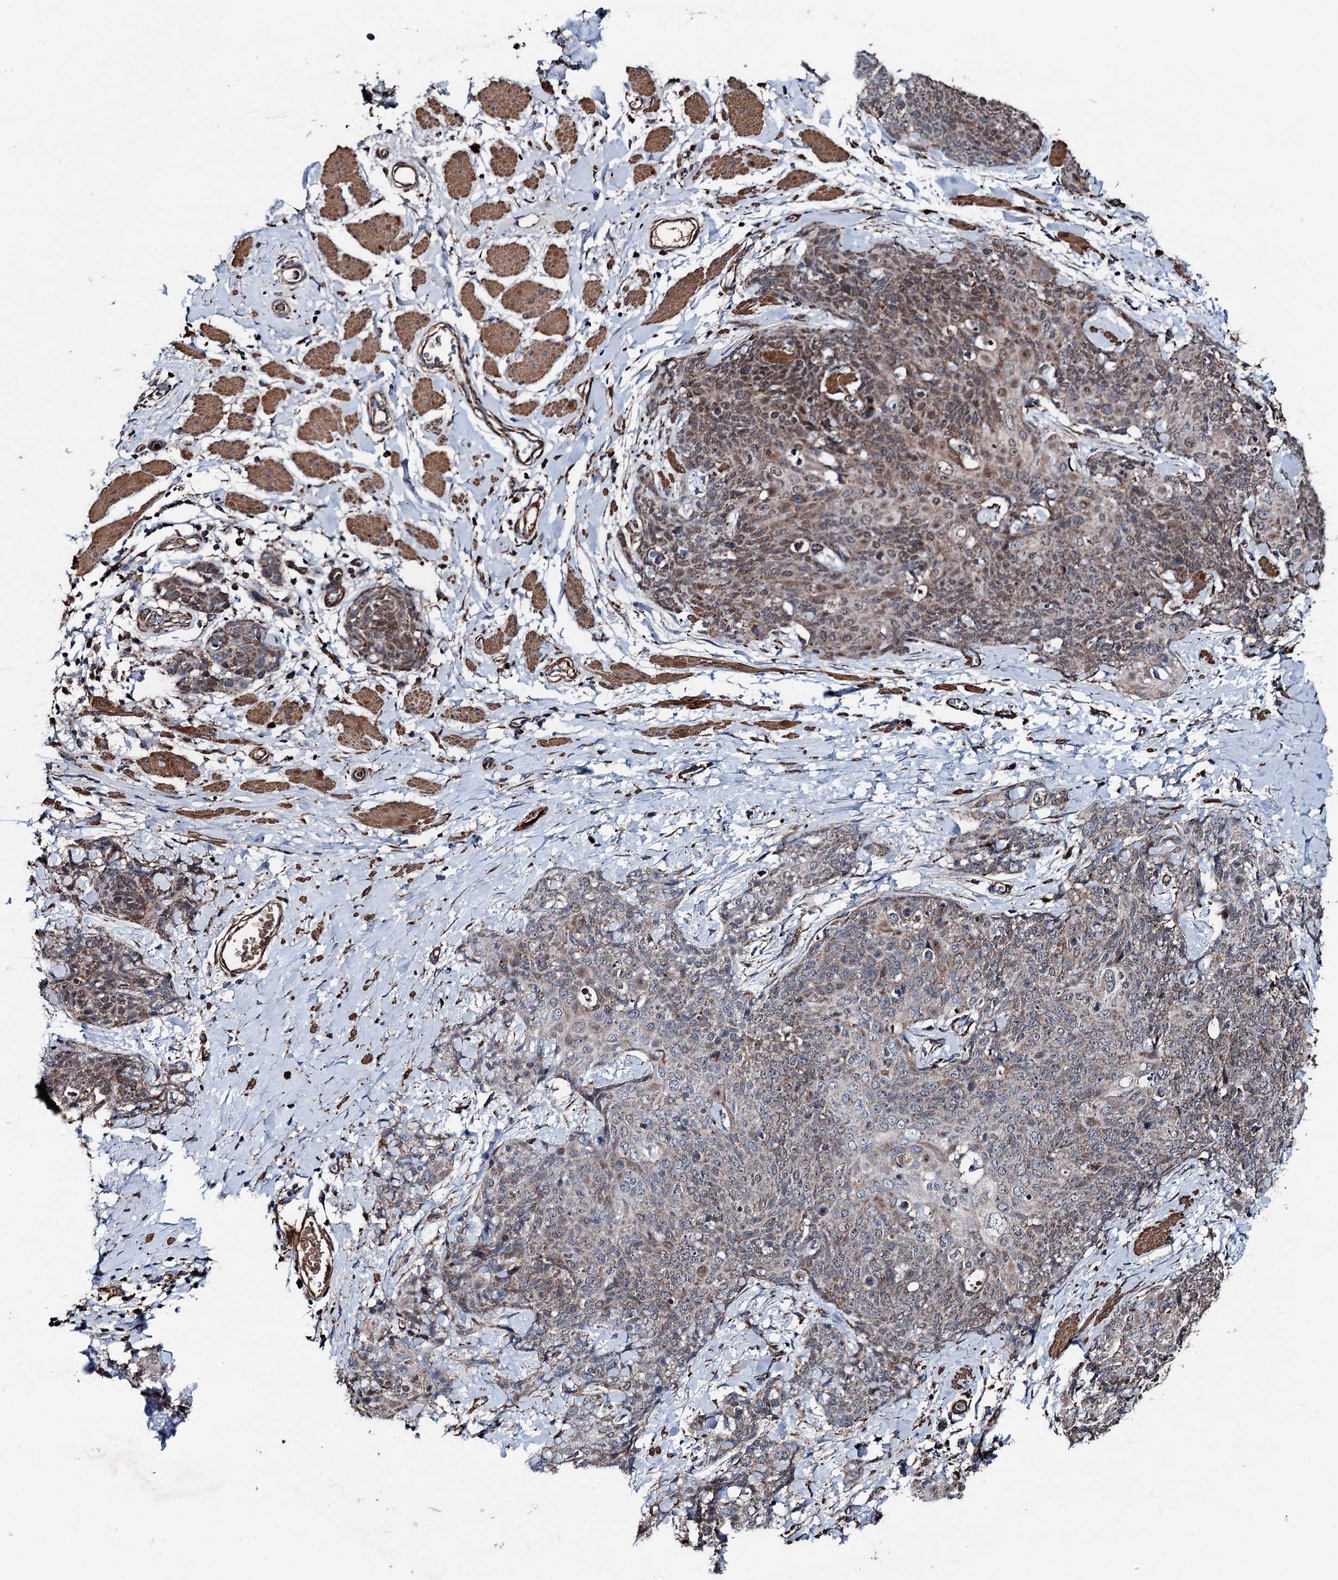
{"staining": {"intensity": "moderate", "quantity": "25%-75%", "location": "cytoplasmic/membranous"}, "tissue": "skin cancer", "cell_type": "Tumor cells", "image_type": "cancer", "snomed": [{"axis": "morphology", "description": "Squamous cell carcinoma, NOS"}, {"axis": "topography", "description": "Skin"}, {"axis": "topography", "description": "Vulva"}], "caption": "A photomicrograph showing moderate cytoplasmic/membranous expression in about 25%-75% of tumor cells in skin squamous cell carcinoma, as visualized by brown immunohistochemical staining.", "gene": "DDIAS", "patient": {"sex": "female", "age": 85}}